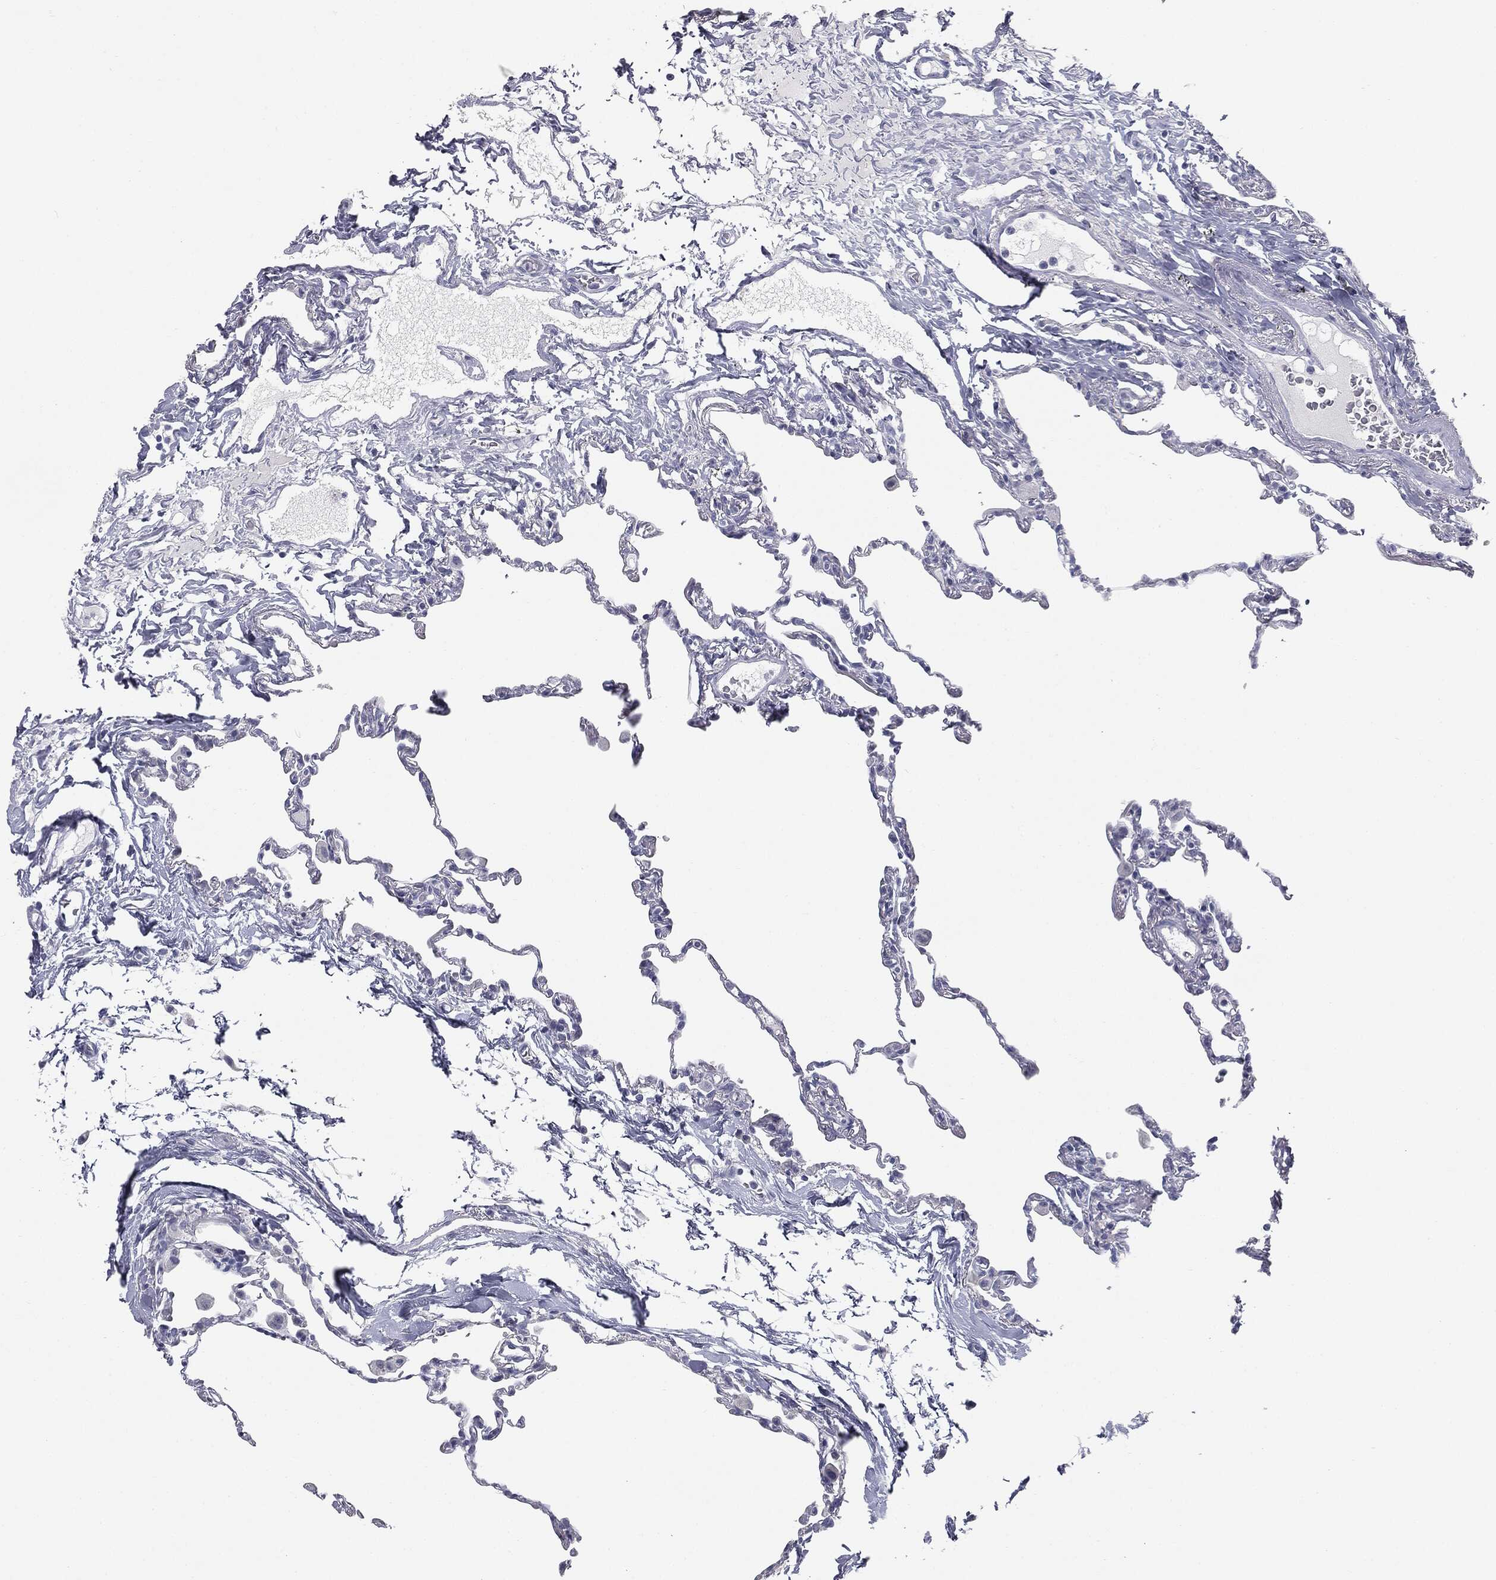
{"staining": {"intensity": "negative", "quantity": "none", "location": "none"}, "tissue": "lung", "cell_type": "Alveolar cells", "image_type": "normal", "snomed": [{"axis": "morphology", "description": "Normal tissue, NOS"}, {"axis": "topography", "description": "Lung"}], "caption": "An IHC photomicrograph of unremarkable lung is shown. There is no staining in alveolar cells of lung.", "gene": "MUC5AC", "patient": {"sex": "female", "age": 57}}